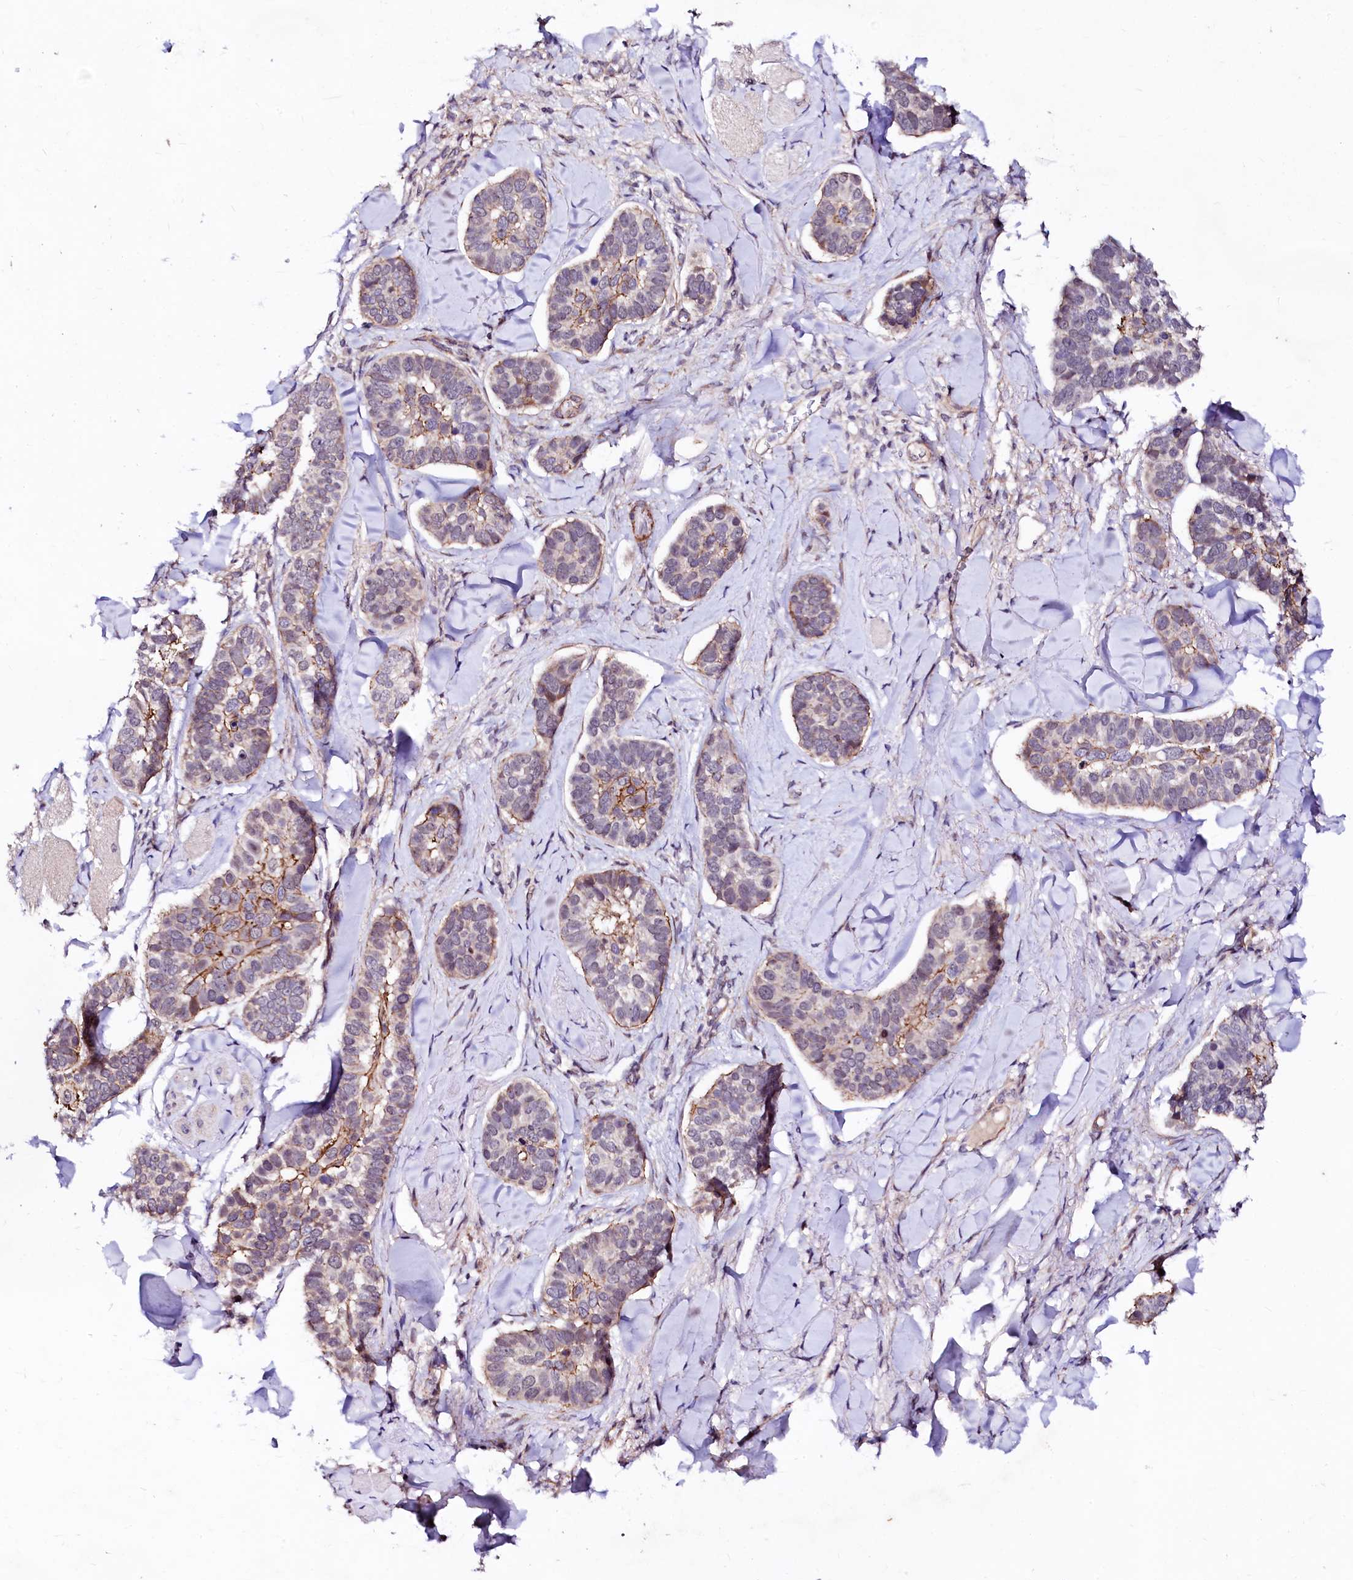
{"staining": {"intensity": "moderate", "quantity": "<25%", "location": "cytoplasmic/membranous"}, "tissue": "skin cancer", "cell_type": "Tumor cells", "image_type": "cancer", "snomed": [{"axis": "morphology", "description": "Basal cell carcinoma"}, {"axis": "topography", "description": "Skin"}], "caption": "Immunohistochemical staining of human skin basal cell carcinoma demonstrates moderate cytoplasmic/membranous protein positivity in approximately <25% of tumor cells.", "gene": "GPR176", "patient": {"sex": "male", "age": 62}}